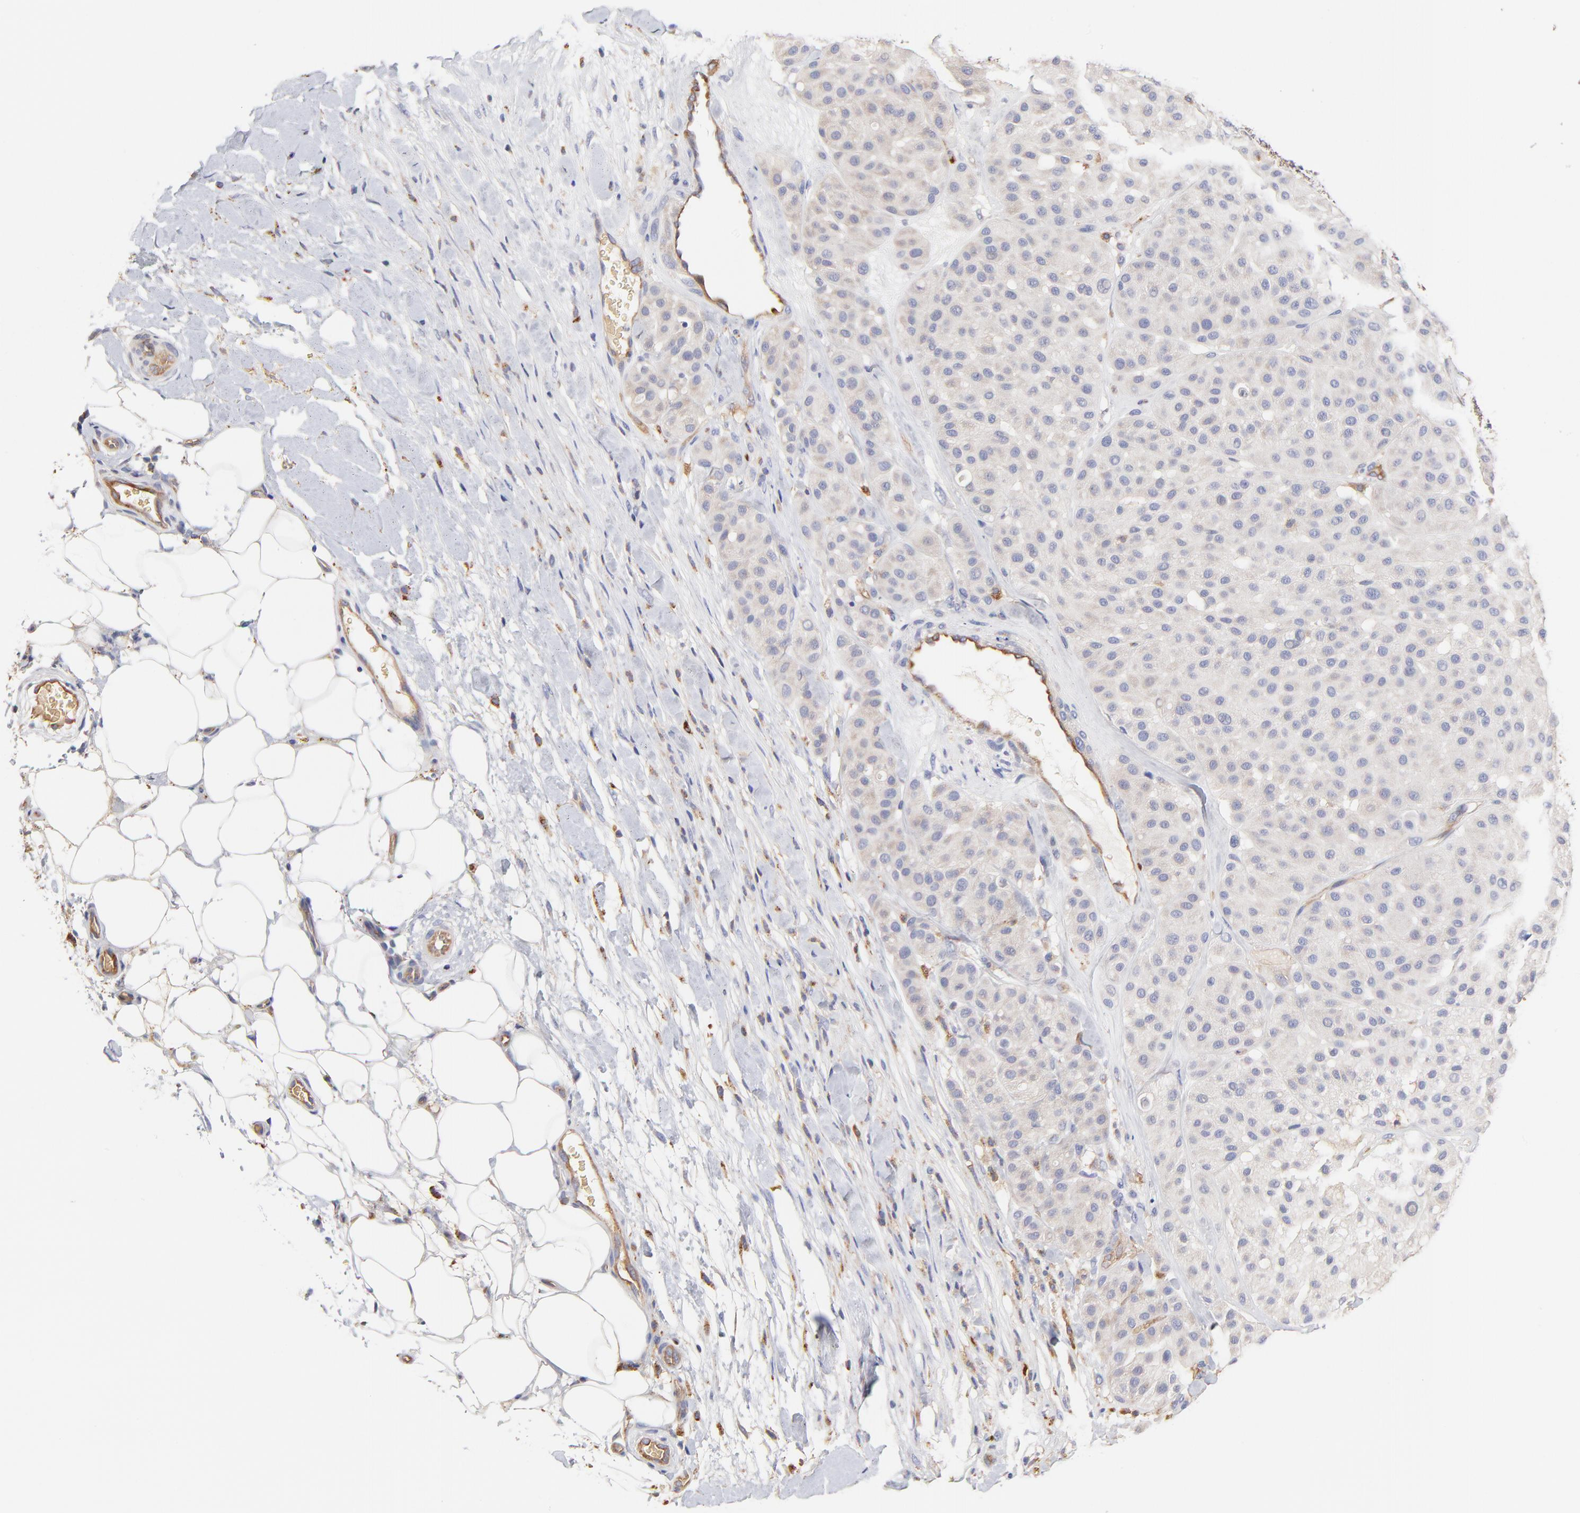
{"staining": {"intensity": "weak", "quantity": ">75%", "location": "cytoplasmic/membranous"}, "tissue": "melanoma", "cell_type": "Tumor cells", "image_type": "cancer", "snomed": [{"axis": "morphology", "description": "Normal tissue, NOS"}, {"axis": "morphology", "description": "Malignant melanoma, Metastatic site"}, {"axis": "topography", "description": "Skin"}], "caption": "High-magnification brightfield microscopy of malignant melanoma (metastatic site) stained with DAB (brown) and counterstained with hematoxylin (blue). tumor cells exhibit weak cytoplasmic/membranous expression is identified in approximately>75% of cells.", "gene": "CD2AP", "patient": {"sex": "male", "age": 41}}